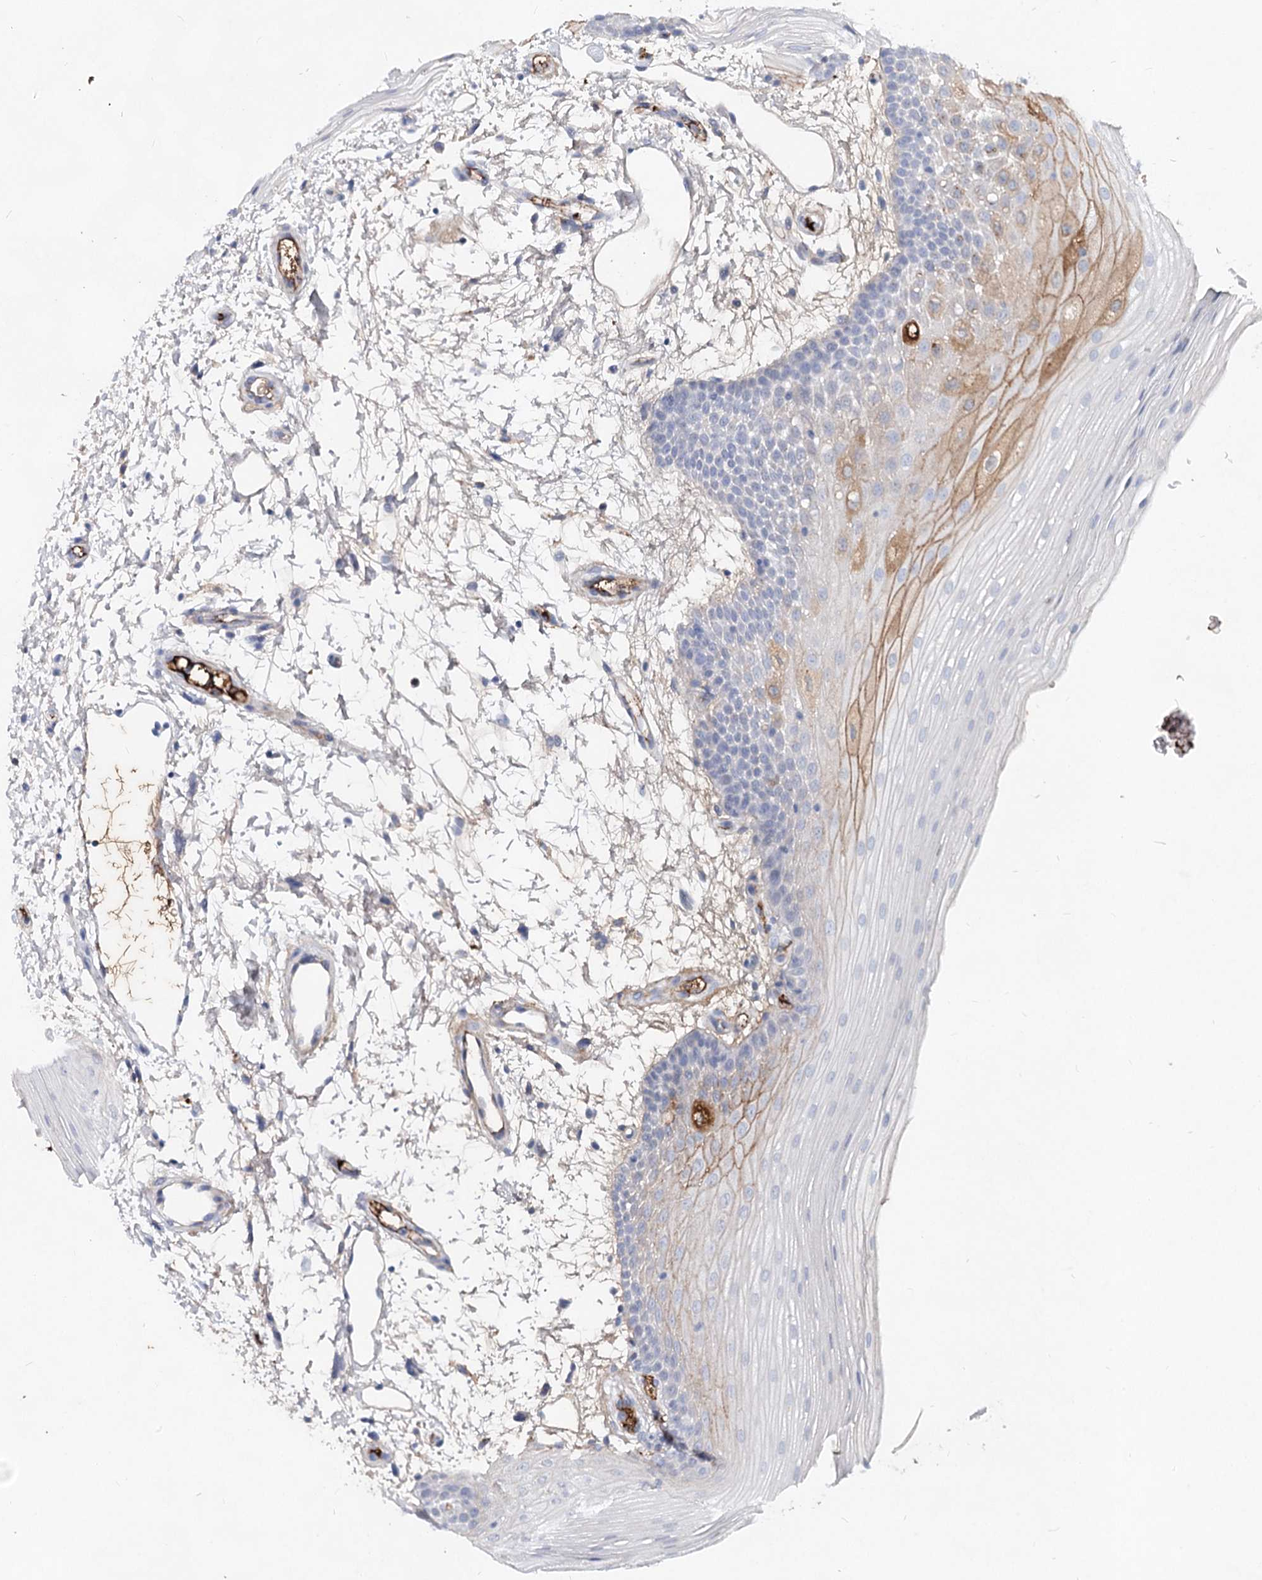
{"staining": {"intensity": "moderate", "quantity": "<25%", "location": "cytoplasmic/membranous"}, "tissue": "oral mucosa", "cell_type": "Squamous epithelial cells", "image_type": "normal", "snomed": [{"axis": "morphology", "description": "Normal tissue, NOS"}, {"axis": "topography", "description": "Oral tissue"}], "caption": "Protein staining demonstrates moderate cytoplasmic/membranous expression in approximately <25% of squamous epithelial cells in unremarkable oral mucosa.", "gene": "TASOR2", "patient": {"sex": "male", "age": 68}}